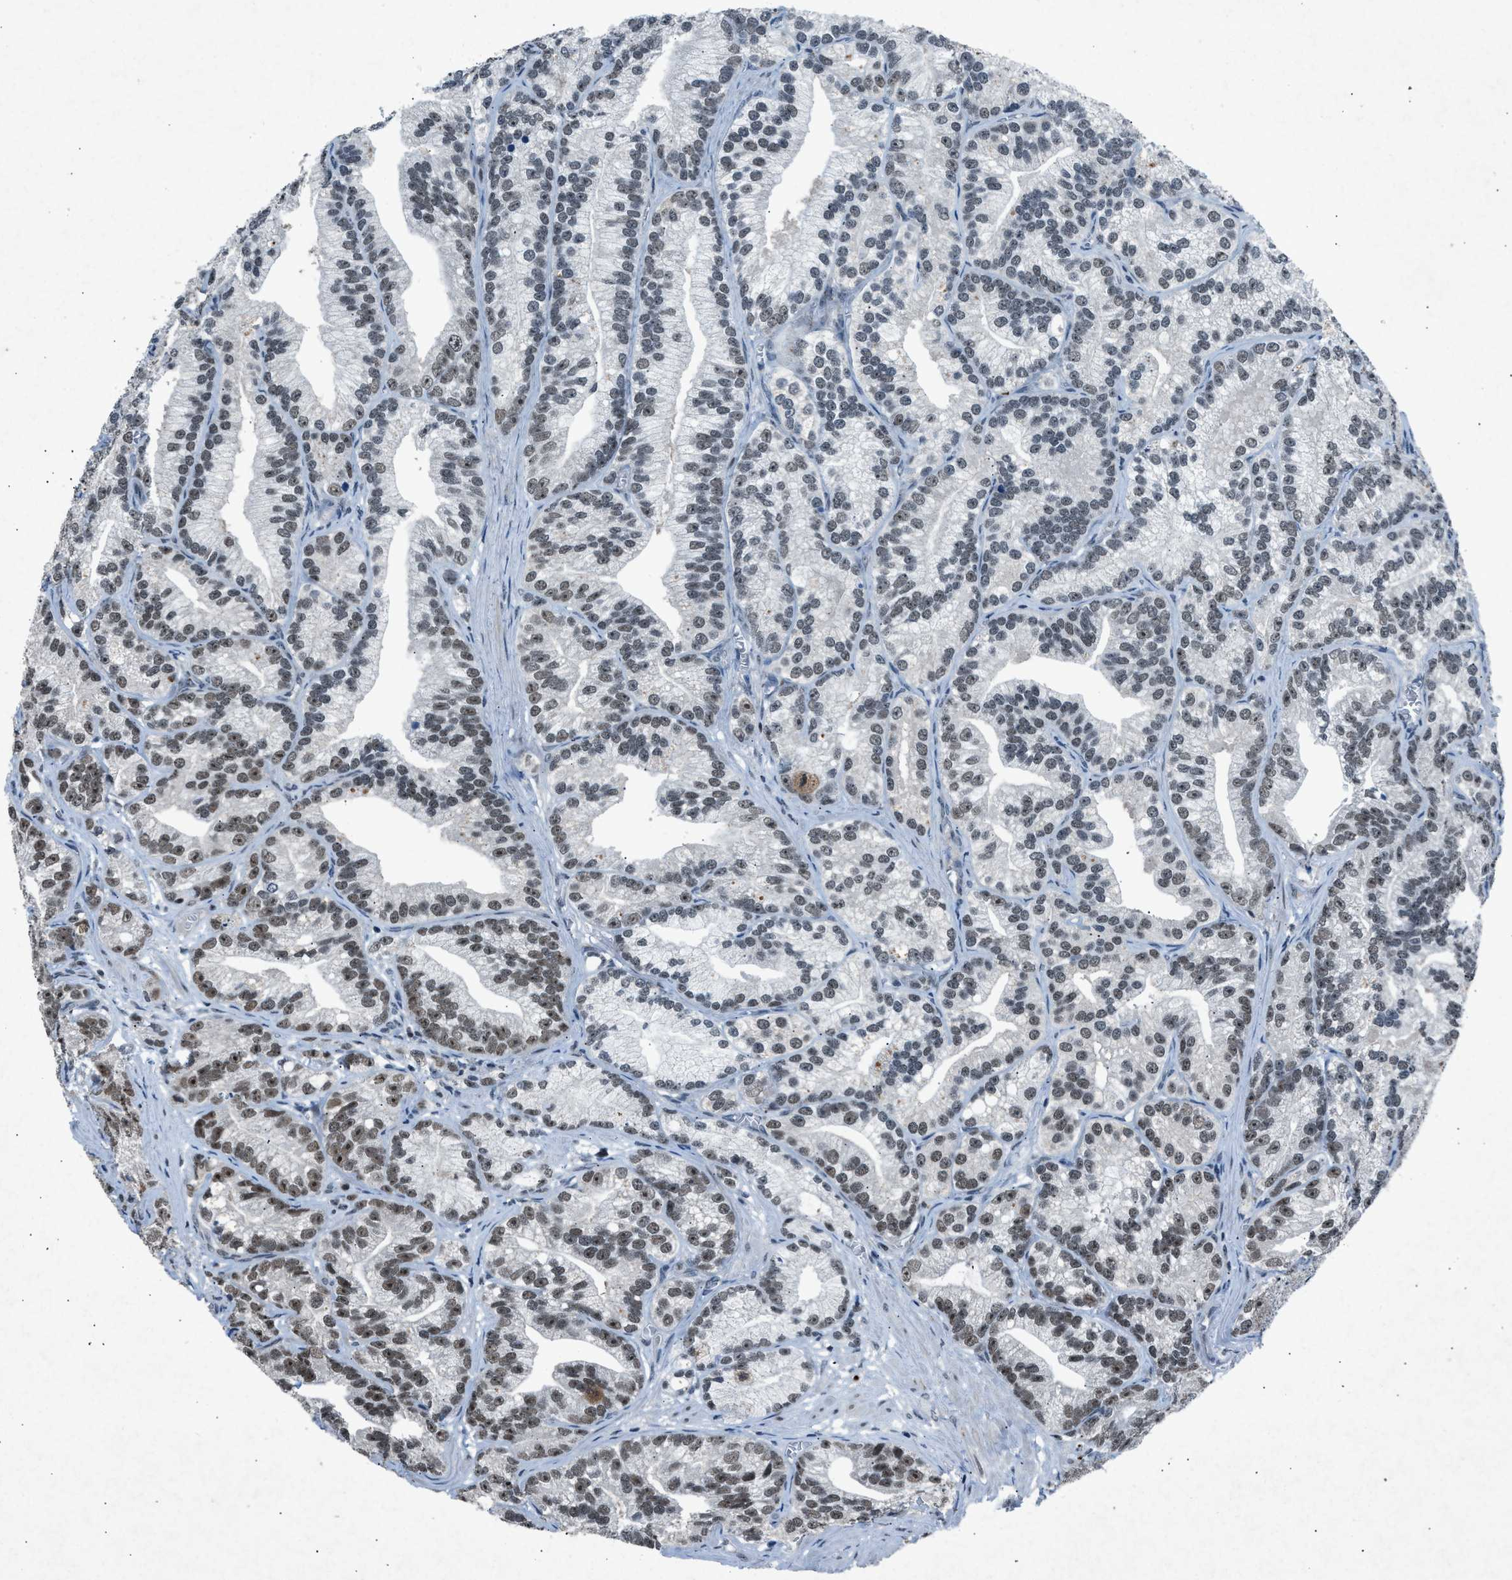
{"staining": {"intensity": "weak", "quantity": "25%-75%", "location": "nuclear"}, "tissue": "prostate cancer", "cell_type": "Tumor cells", "image_type": "cancer", "snomed": [{"axis": "morphology", "description": "Adenocarcinoma, Low grade"}, {"axis": "topography", "description": "Prostate"}], "caption": "This is an image of immunohistochemistry (IHC) staining of prostate cancer, which shows weak positivity in the nuclear of tumor cells.", "gene": "ADCY1", "patient": {"sex": "male", "age": 89}}